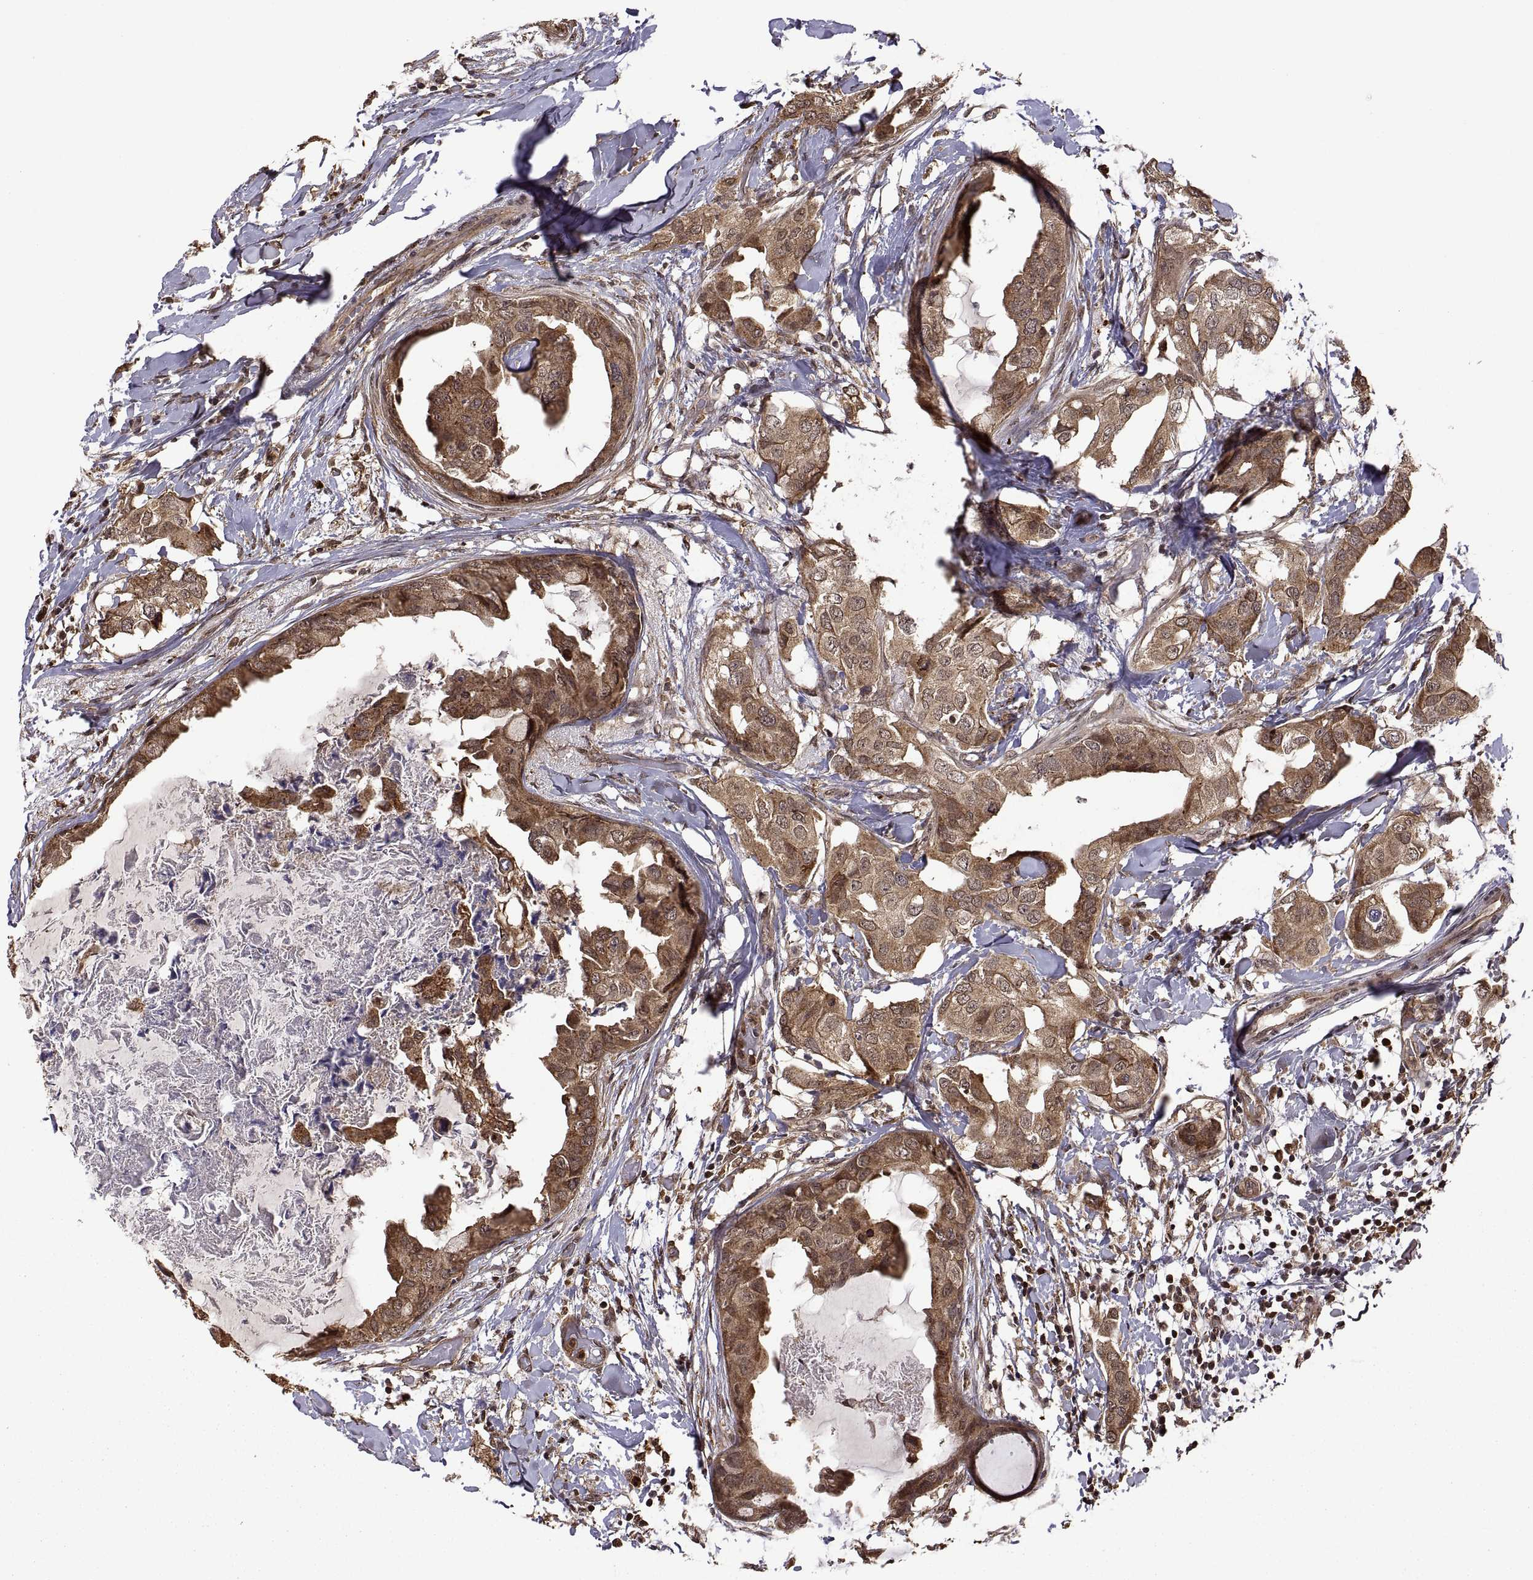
{"staining": {"intensity": "moderate", "quantity": ">75%", "location": "cytoplasmic/membranous"}, "tissue": "breast cancer", "cell_type": "Tumor cells", "image_type": "cancer", "snomed": [{"axis": "morphology", "description": "Normal tissue, NOS"}, {"axis": "morphology", "description": "Duct carcinoma"}, {"axis": "topography", "description": "Breast"}], "caption": "Moderate cytoplasmic/membranous staining is present in approximately >75% of tumor cells in infiltrating ductal carcinoma (breast).", "gene": "ZNRF2", "patient": {"sex": "female", "age": 40}}